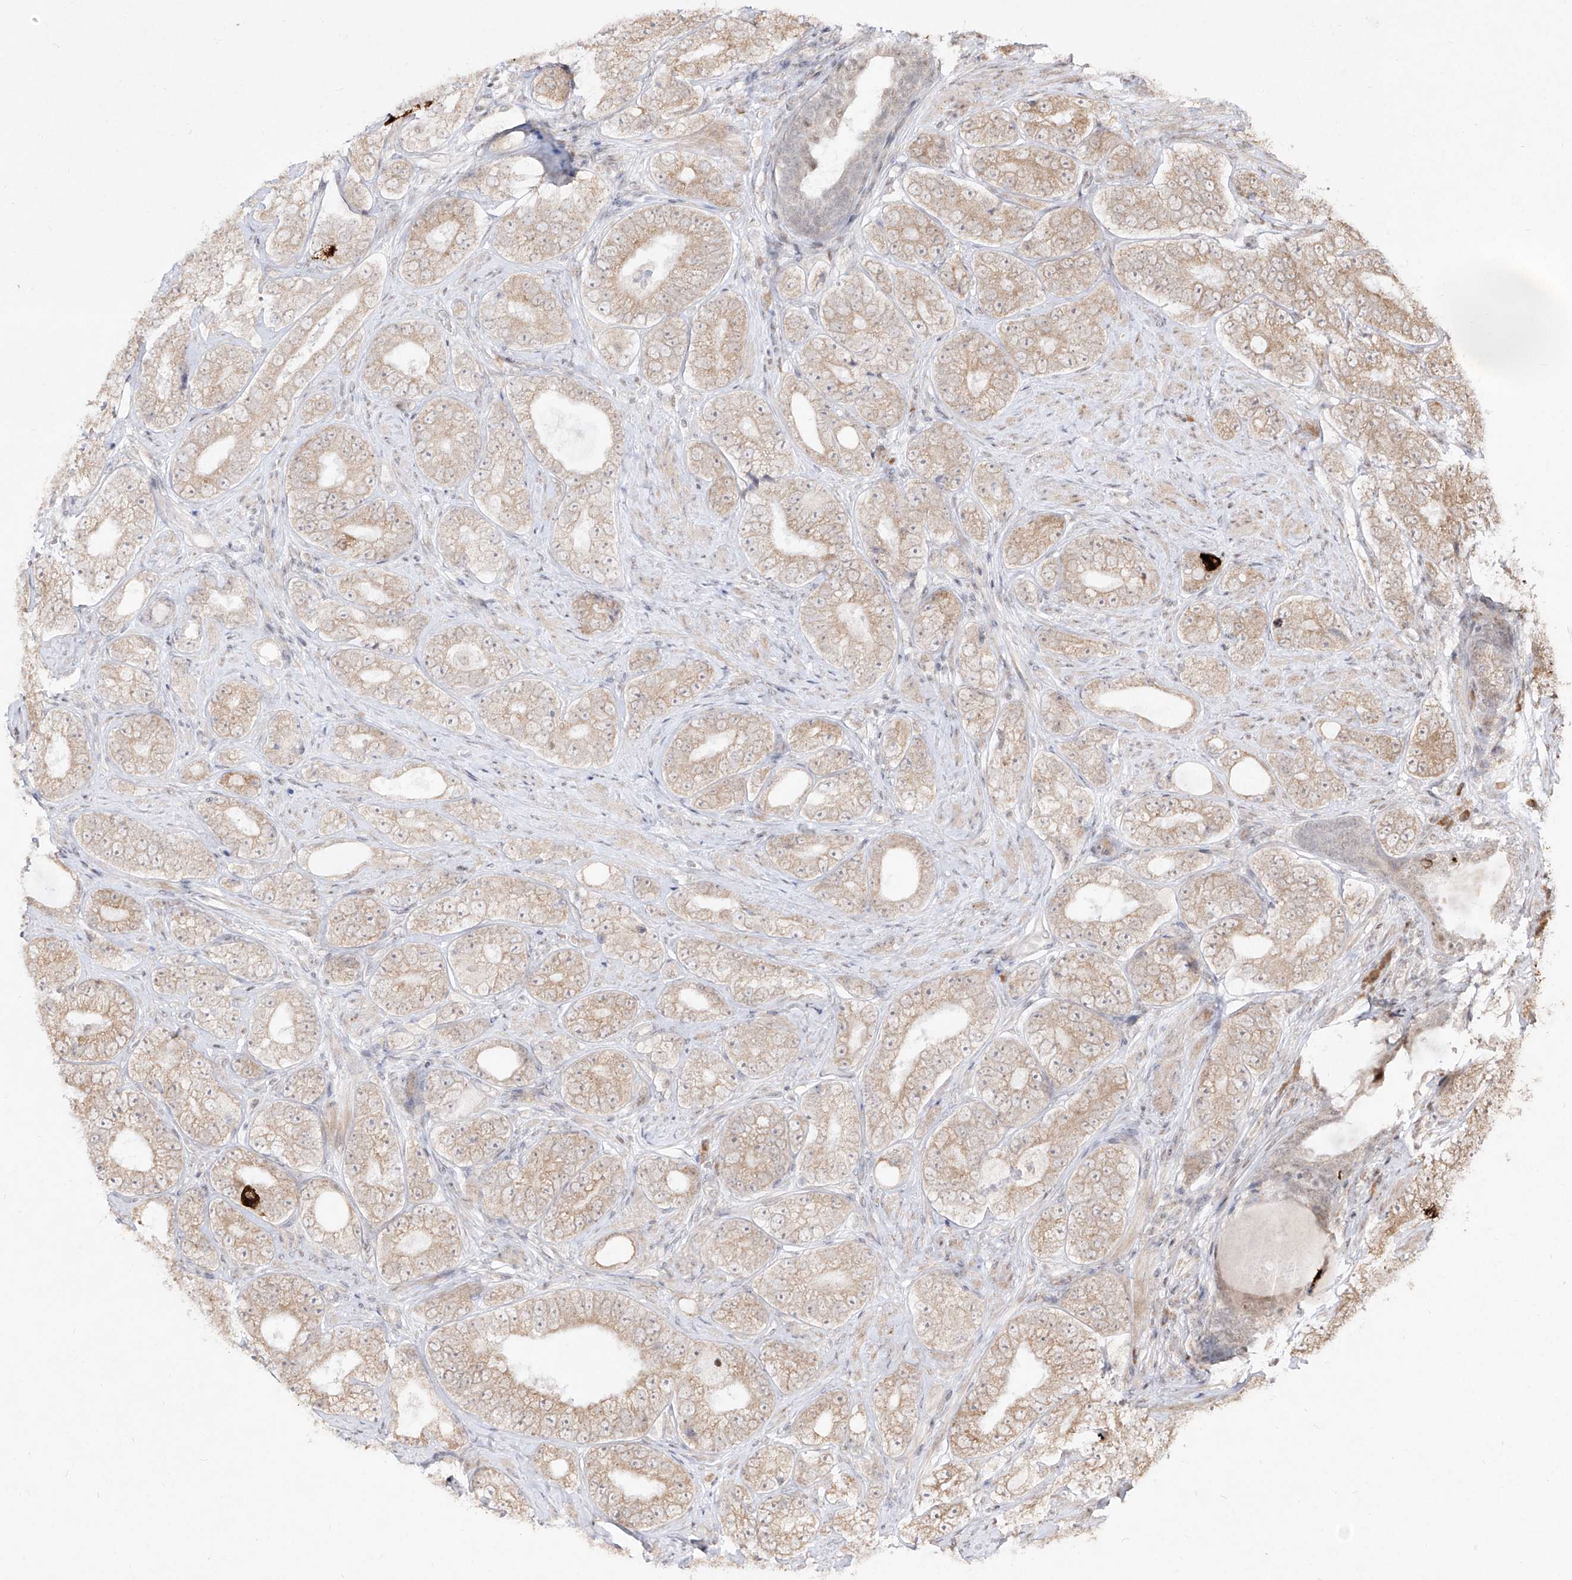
{"staining": {"intensity": "weak", "quantity": ">75%", "location": "cytoplasmic/membranous"}, "tissue": "prostate cancer", "cell_type": "Tumor cells", "image_type": "cancer", "snomed": [{"axis": "morphology", "description": "Adenocarcinoma, High grade"}, {"axis": "topography", "description": "Prostate"}], "caption": "This is an image of immunohistochemistry staining of adenocarcinoma (high-grade) (prostate), which shows weak expression in the cytoplasmic/membranous of tumor cells.", "gene": "SNRNP27", "patient": {"sex": "male", "age": 56}}